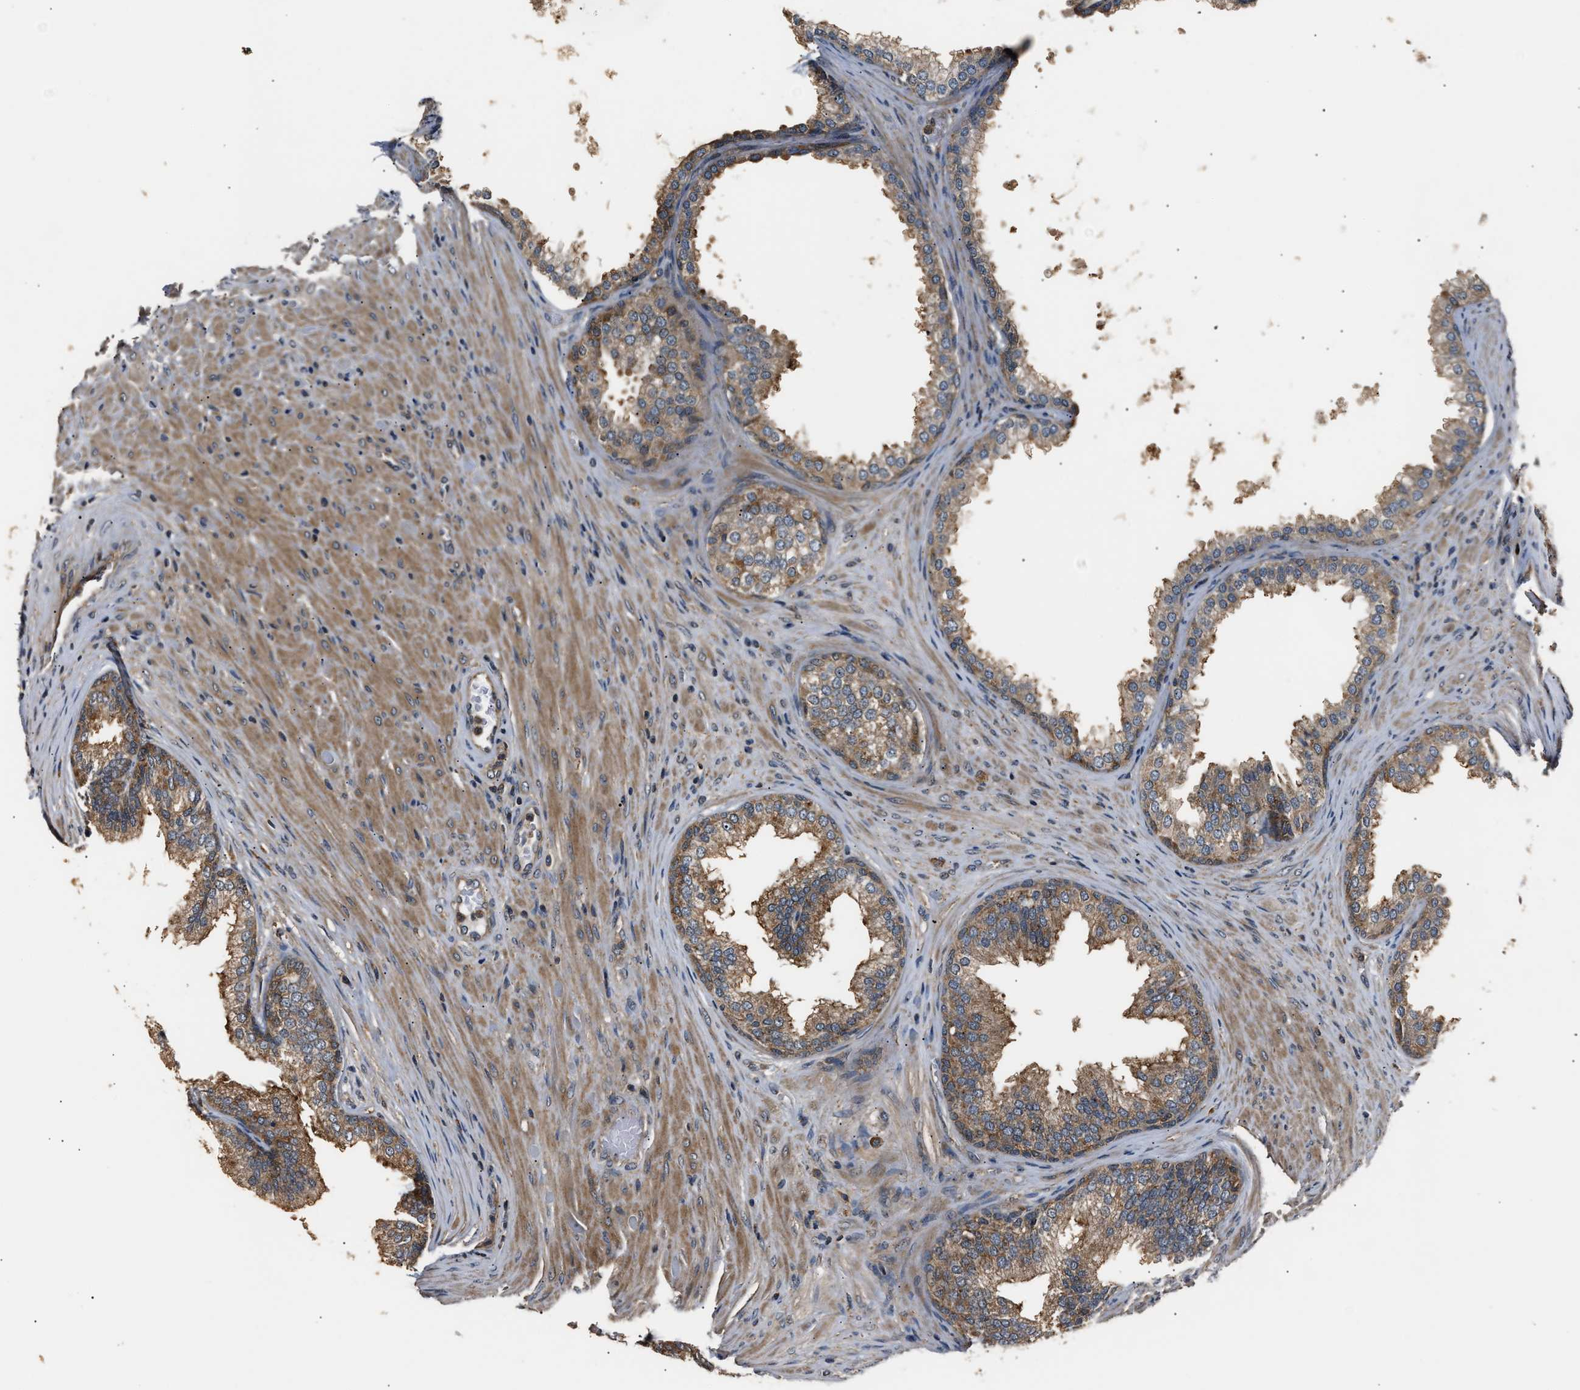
{"staining": {"intensity": "moderate", "quantity": ">75%", "location": "cytoplasmic/membranous"}, "tissue": "prostate", "cell_type": "Glandular cells", "image_type": "normal", "snomed": [{"axis": "morphology", "description": "Normal tissue, NOS"}, {"axis": "topography", "description": "Prostate"}], "caption": "A histopathology image of human prostate stained for a protein reveals moderate cytoplasmic/membranous brown staining in glandular cells.", "gene": "IMPDH2", "patient": {"sex": "male", "age": 76}}